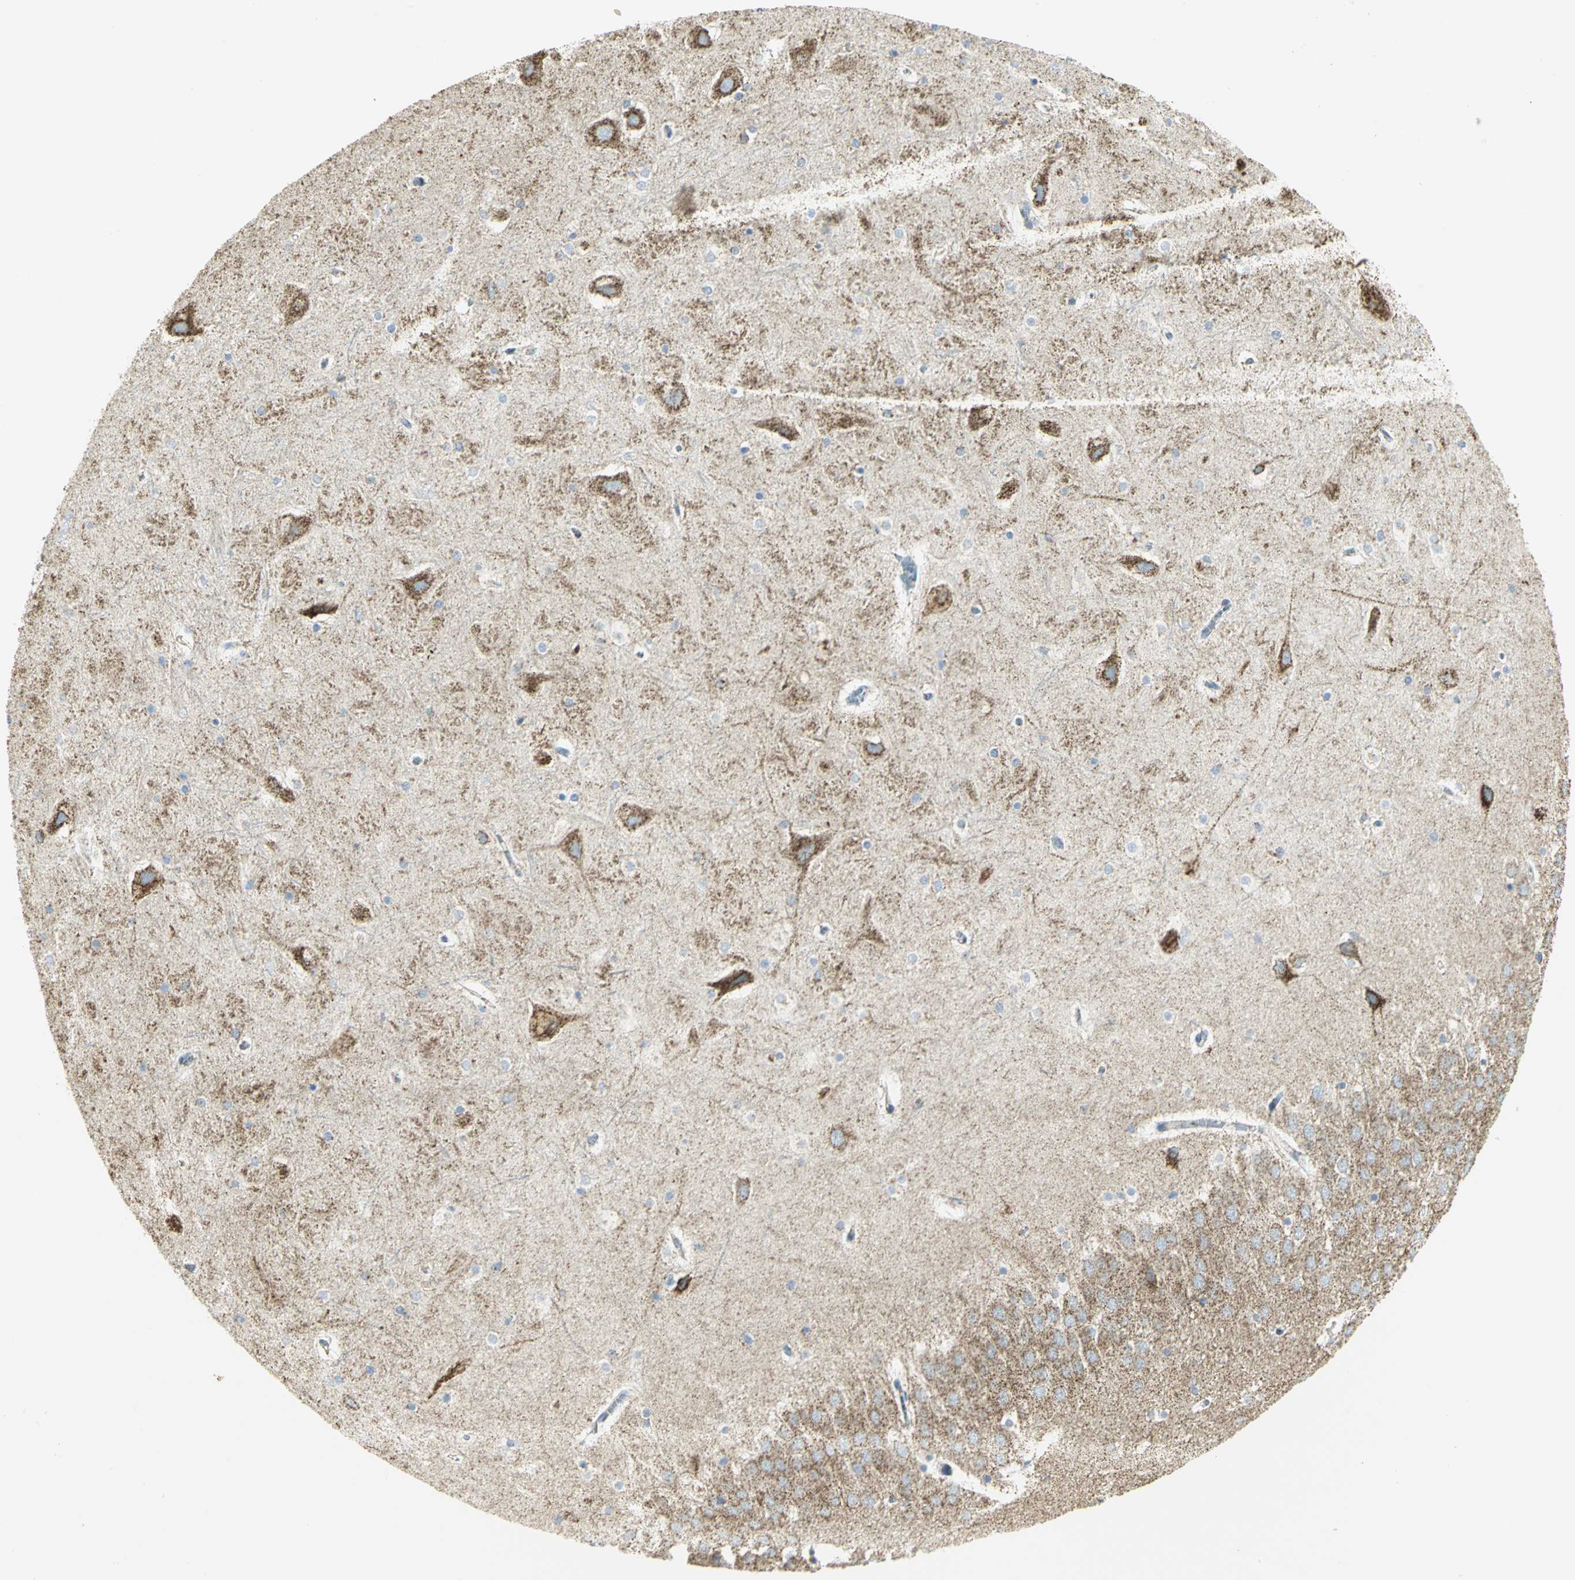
{"staining": {"intensity": "weak", "quantity": "25%-75%", "location": "cytoplasmic/membranous"}, "tissue": "hippocampus", "cell_type": "Glial cells", "image_type": "normal", "snomed": [{"axis": "morphology", "description": "Normal tissue, NOS"}, {"axis": "topography", "description": "Hippocampus"}], "caption": "The immunohistochemical stain labels weak cytoplasmic/membranous staining in glial cells of benign hippocampus. The staining was performed using DAB (3,3'-diaminobenzidine), with brown indicating positive protein expression. Nuclei are stained blue with hematoxylin.", "gene": "NTRK1", "patient": {"sex": "male", "age": 45}}